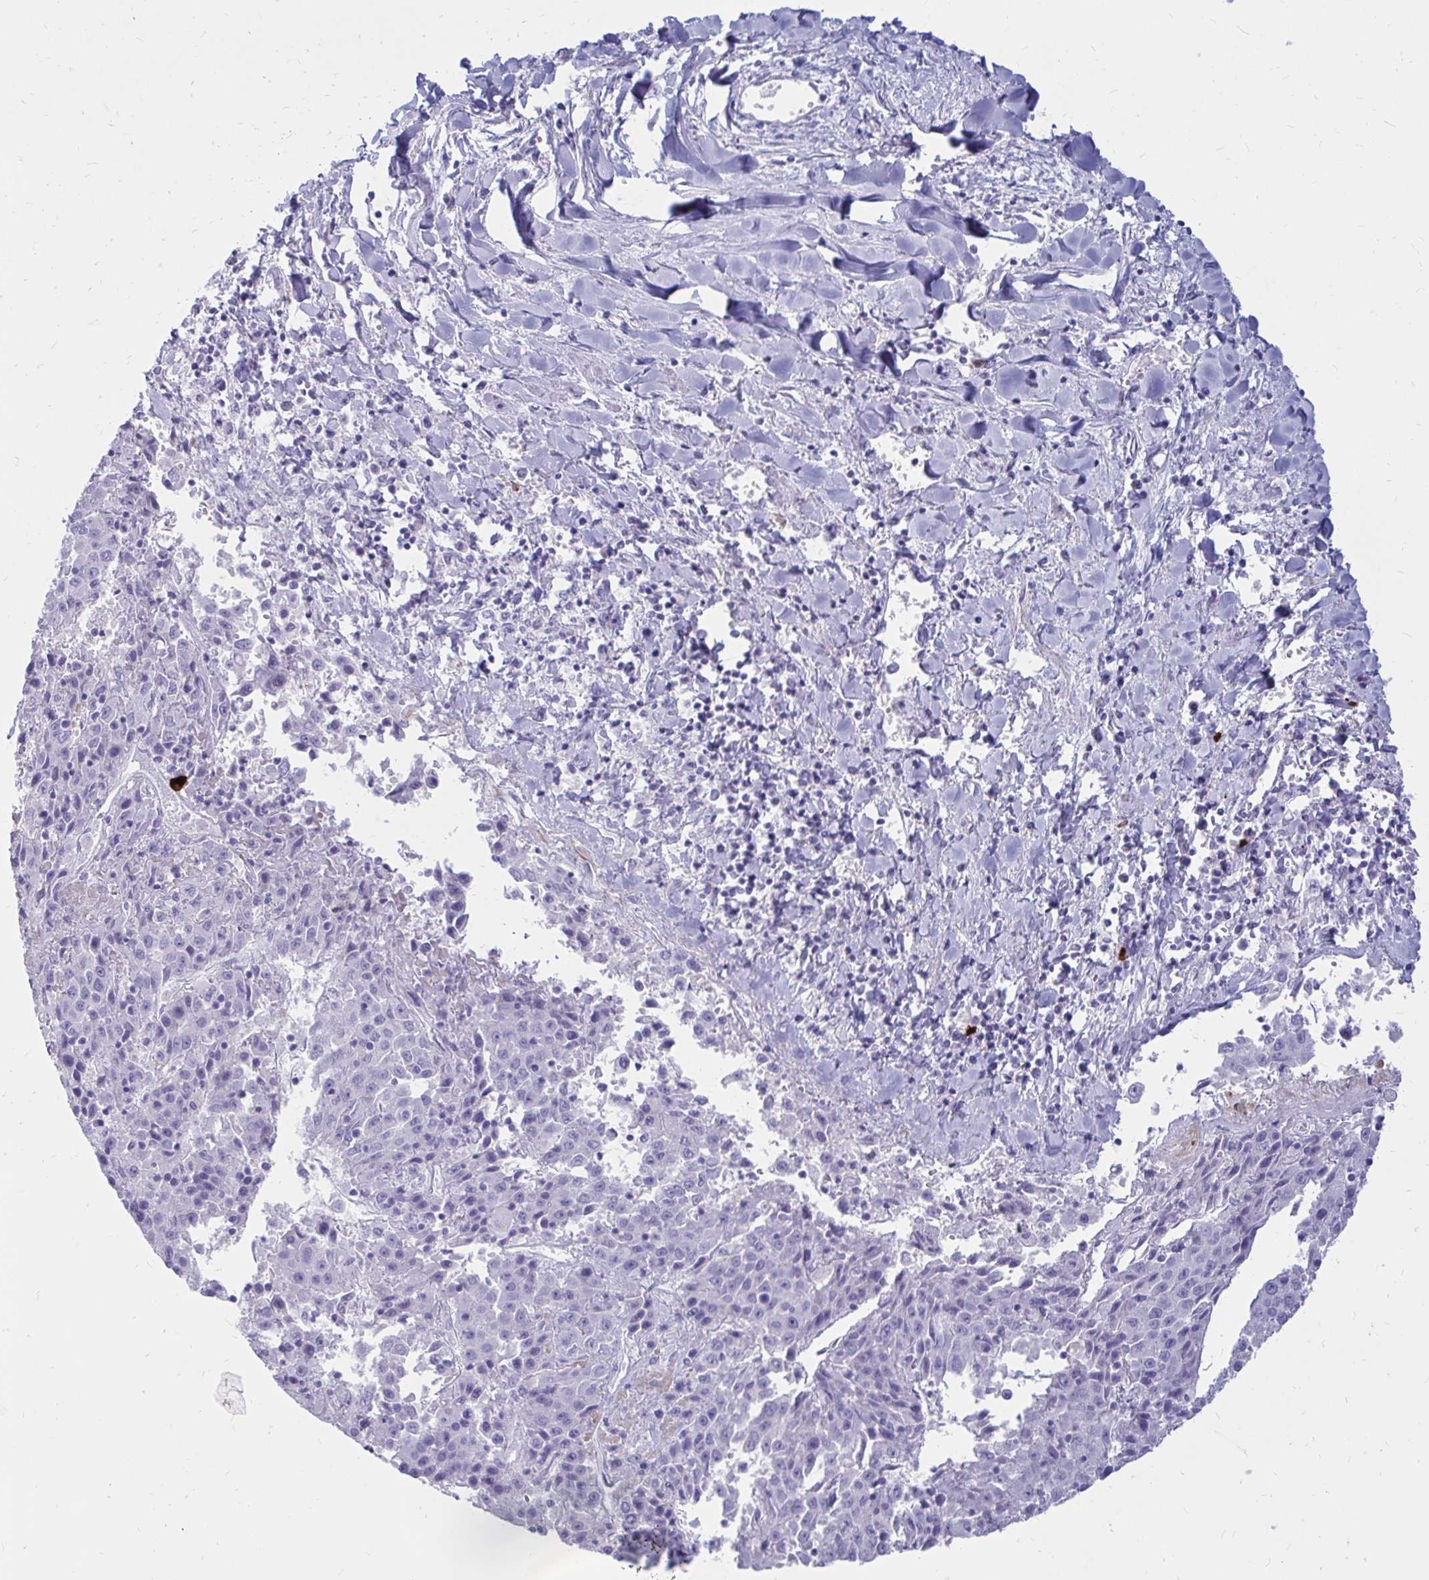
{"staining": {"intensity": "negative", "quantity": "none", "location": "none"}, "tissue": "liver cancer", "cell_type": "Tumor cells", "image_type": "cancer", "snomed": [{"axis": "morphology", "description": "Carcinoma, Hepatocellular, NOS"}, {"axis": "topography", "description": "Liver"}], "caption": "IHC image of liver cancer (hepatocellular carcinoma) stained for a protein (brown), which demonstrates no staining in tumor cells. (DAB (3,3'-diaminobenzidine) immunohistochemistry visualized using brightfield microscopy, high magnification).", "gene": "NANOGNB", "patient": {"sex": "female", "age": 53}}